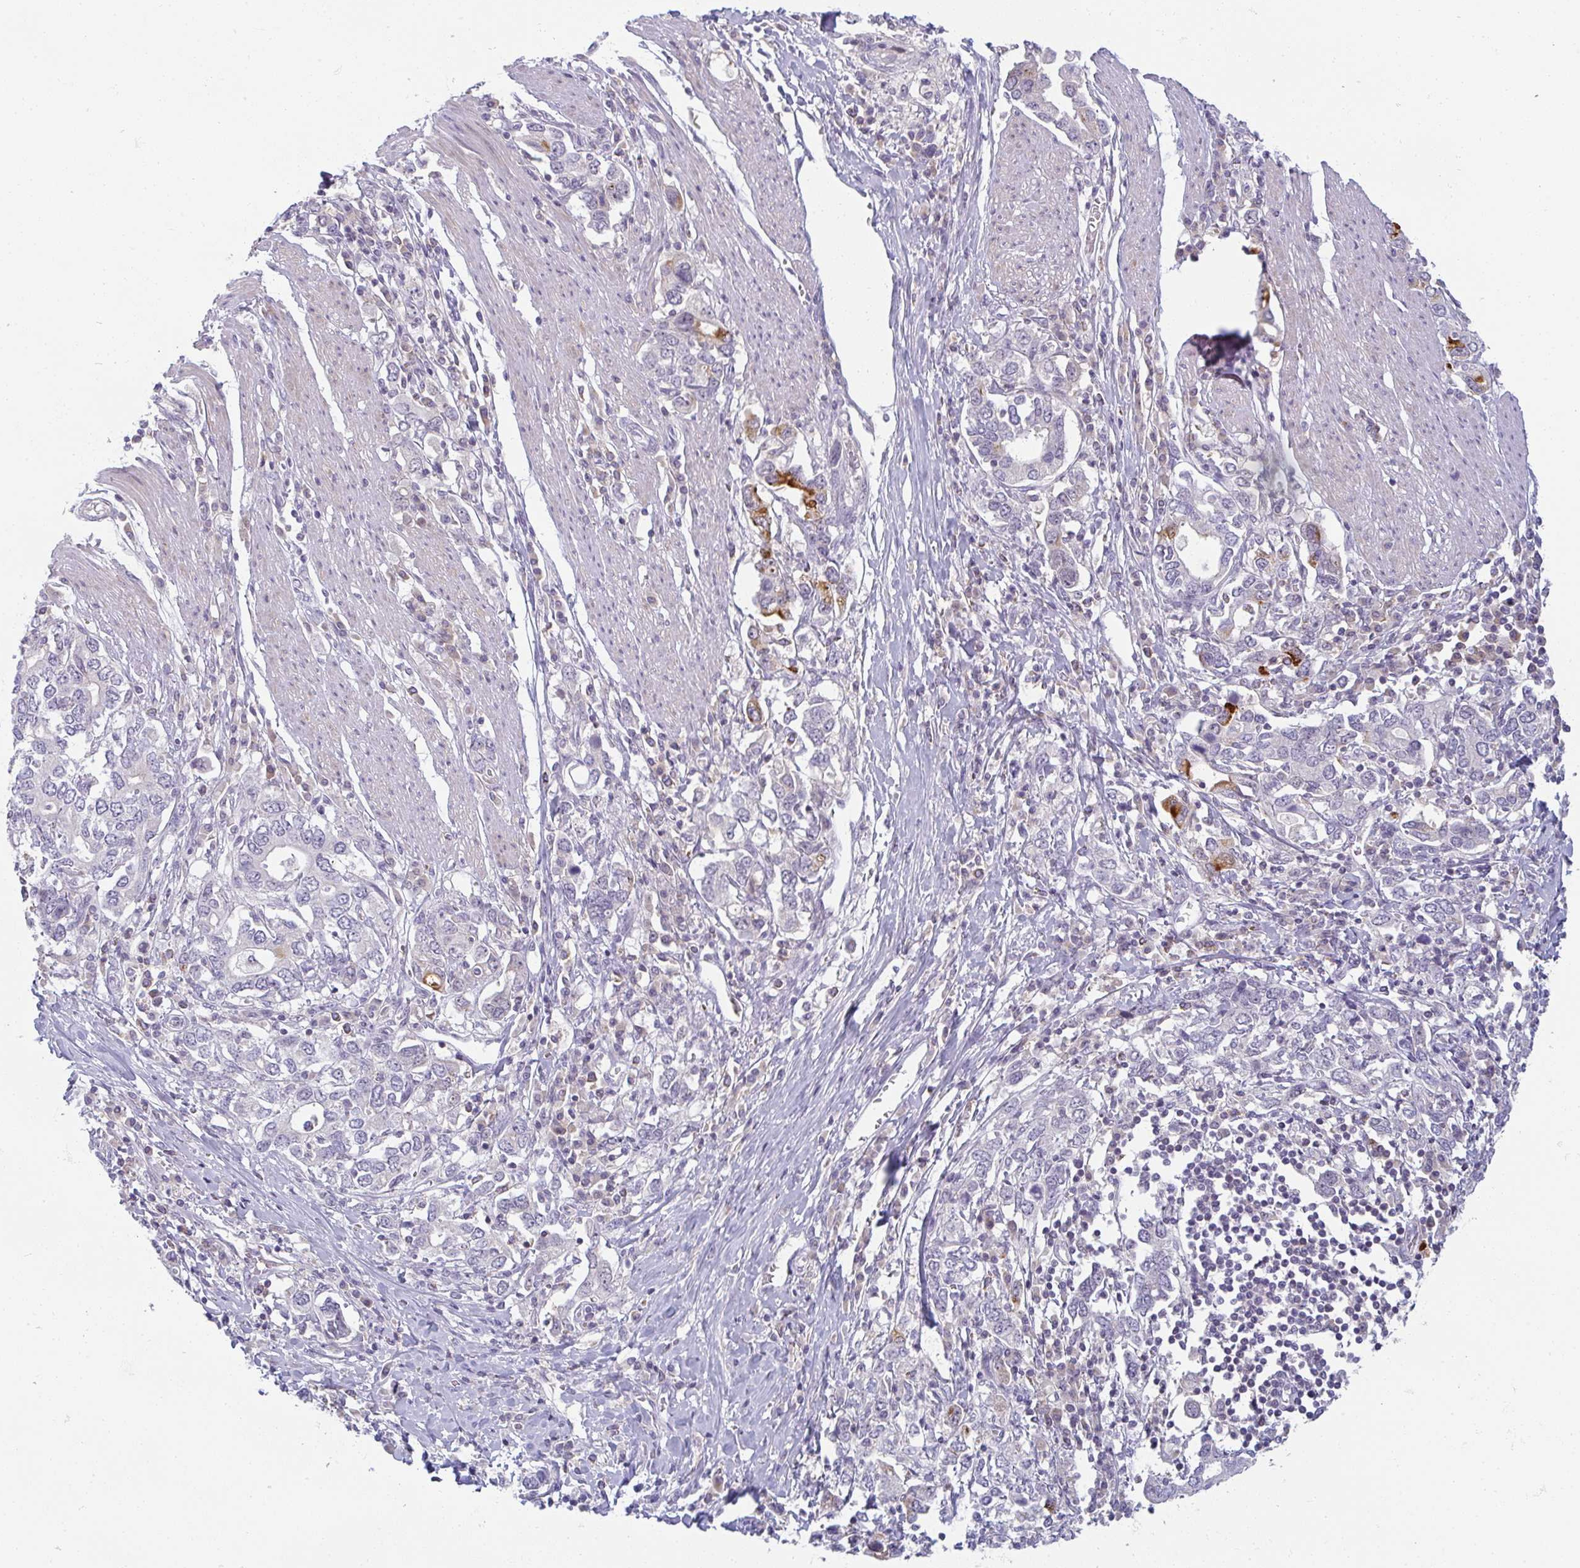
{"staining": {"intensity": "negative", "quantity": "none", "location": "none"}, "tissue": "stomach cancer", "cell_type": "Tumor cells", "image_type": "cancer", "snomed": [{"axis": "morphology", "description": "Adenocarcinoma, NOS"}, {"axis": "topography", "description": "Stomach, upper"}, {"axis": "topography", "description": "Stomach"}], "caption": "A micrograph of human adenocarcinoma (stomach) is negative for staining in tumor cells. The staining was performed using DAB to visualize the protein expression in brown, while the nuclei were stained in blue with hematoxylin (Magnification: 20x).", "gene": "PPFIA4", "patient": {"sex": "male", "age": 62}}